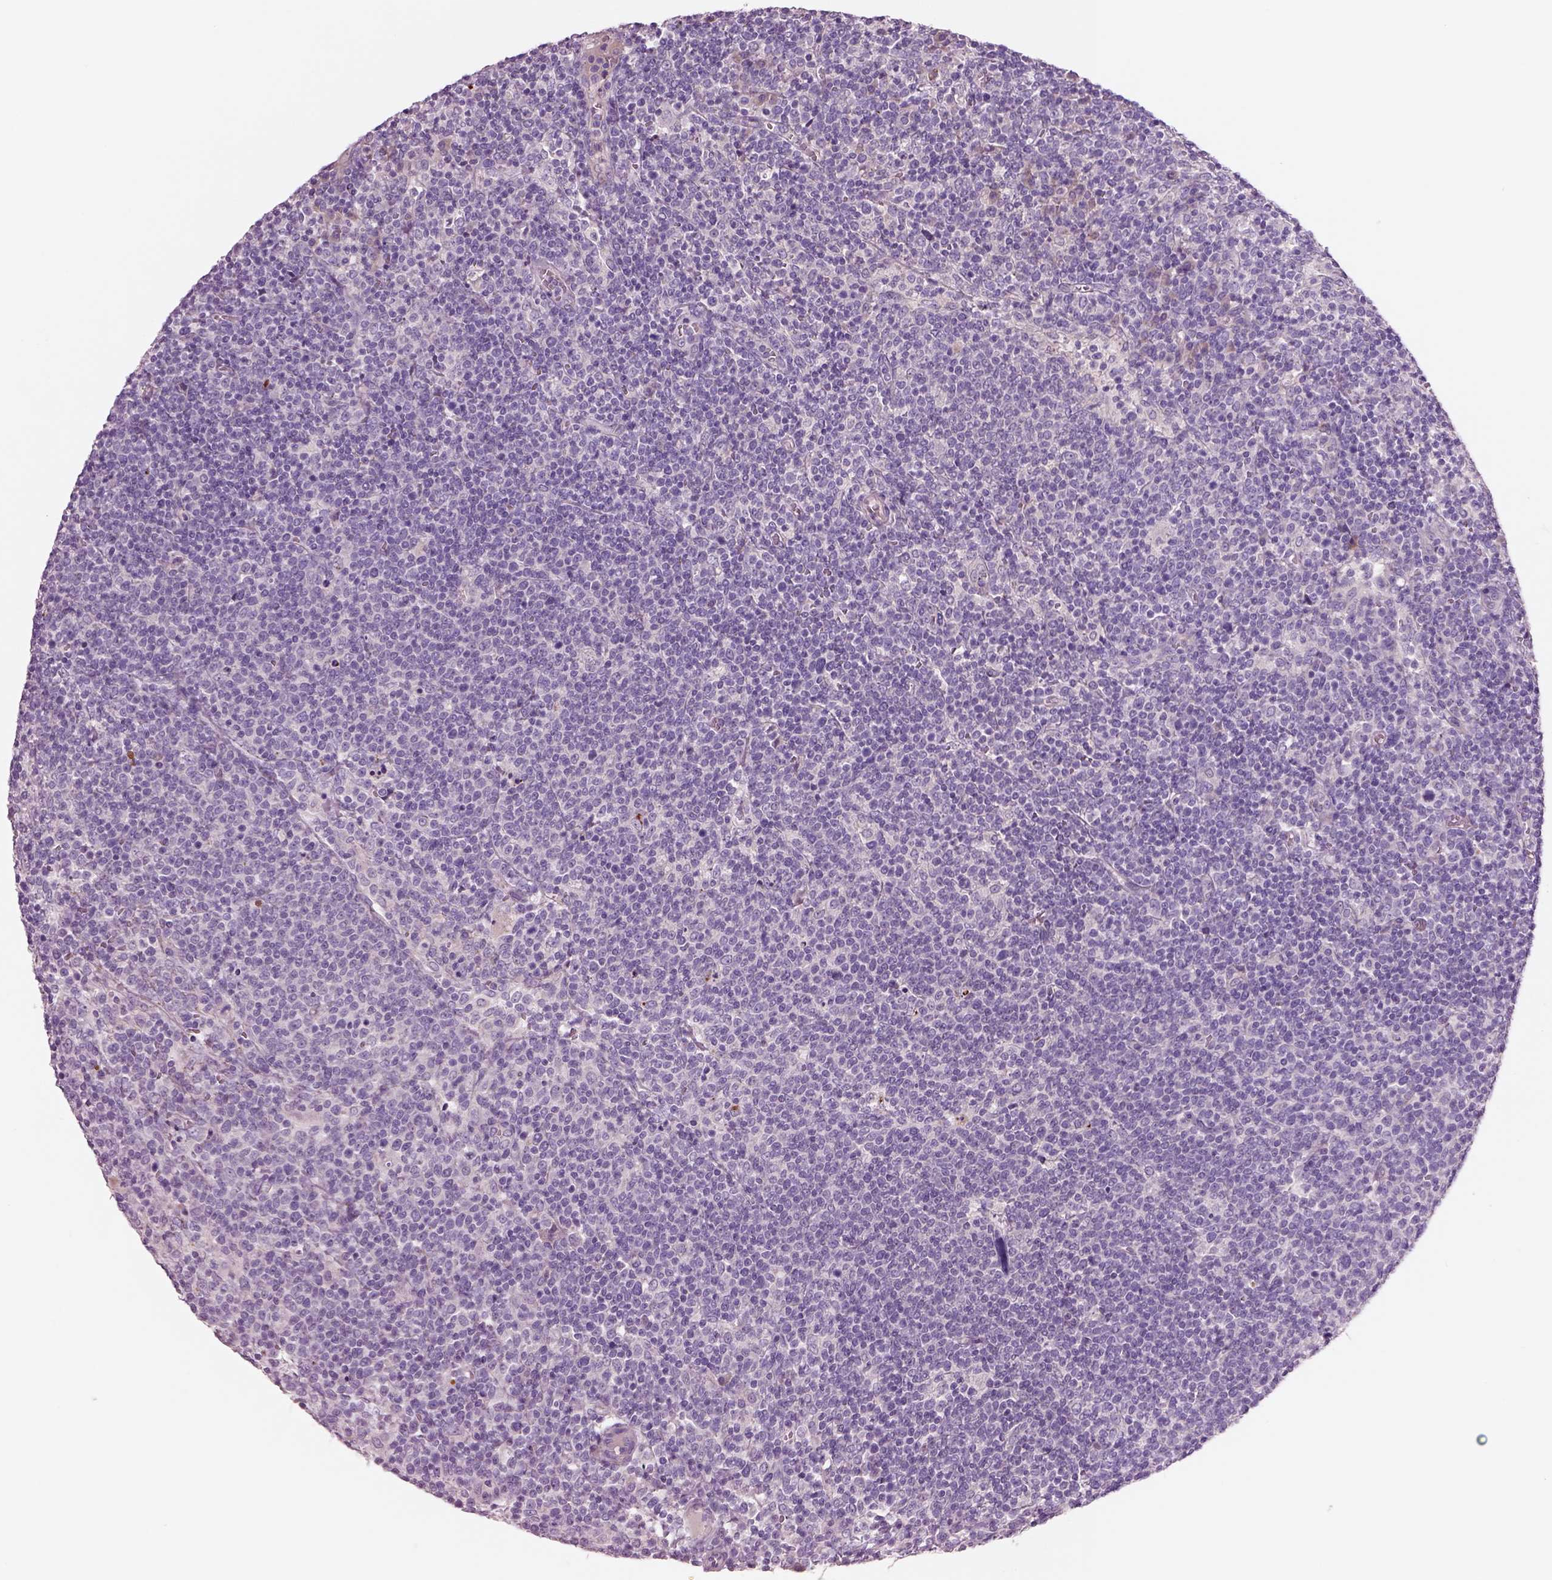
{"staining": {"intensity": "negative", "quantity": "none", "location": "none"}, "tissue": "lymphoma", "cell_type": "Tumor cells", "image_type": "cancer", "snomed": [{"axis": "morphology", "description": "Malignant lymphoma, non-Hodgkin's type, High grade"}, {"axis": "topography", "description": "Lymph node"}], "caption": "Histopathology image shows no significant protein positivity in tumor cells of lymphoma. Nuclei are stained in blue.", "gene": "PLPP7", "patient": {"sex": "male", "age": 61}}